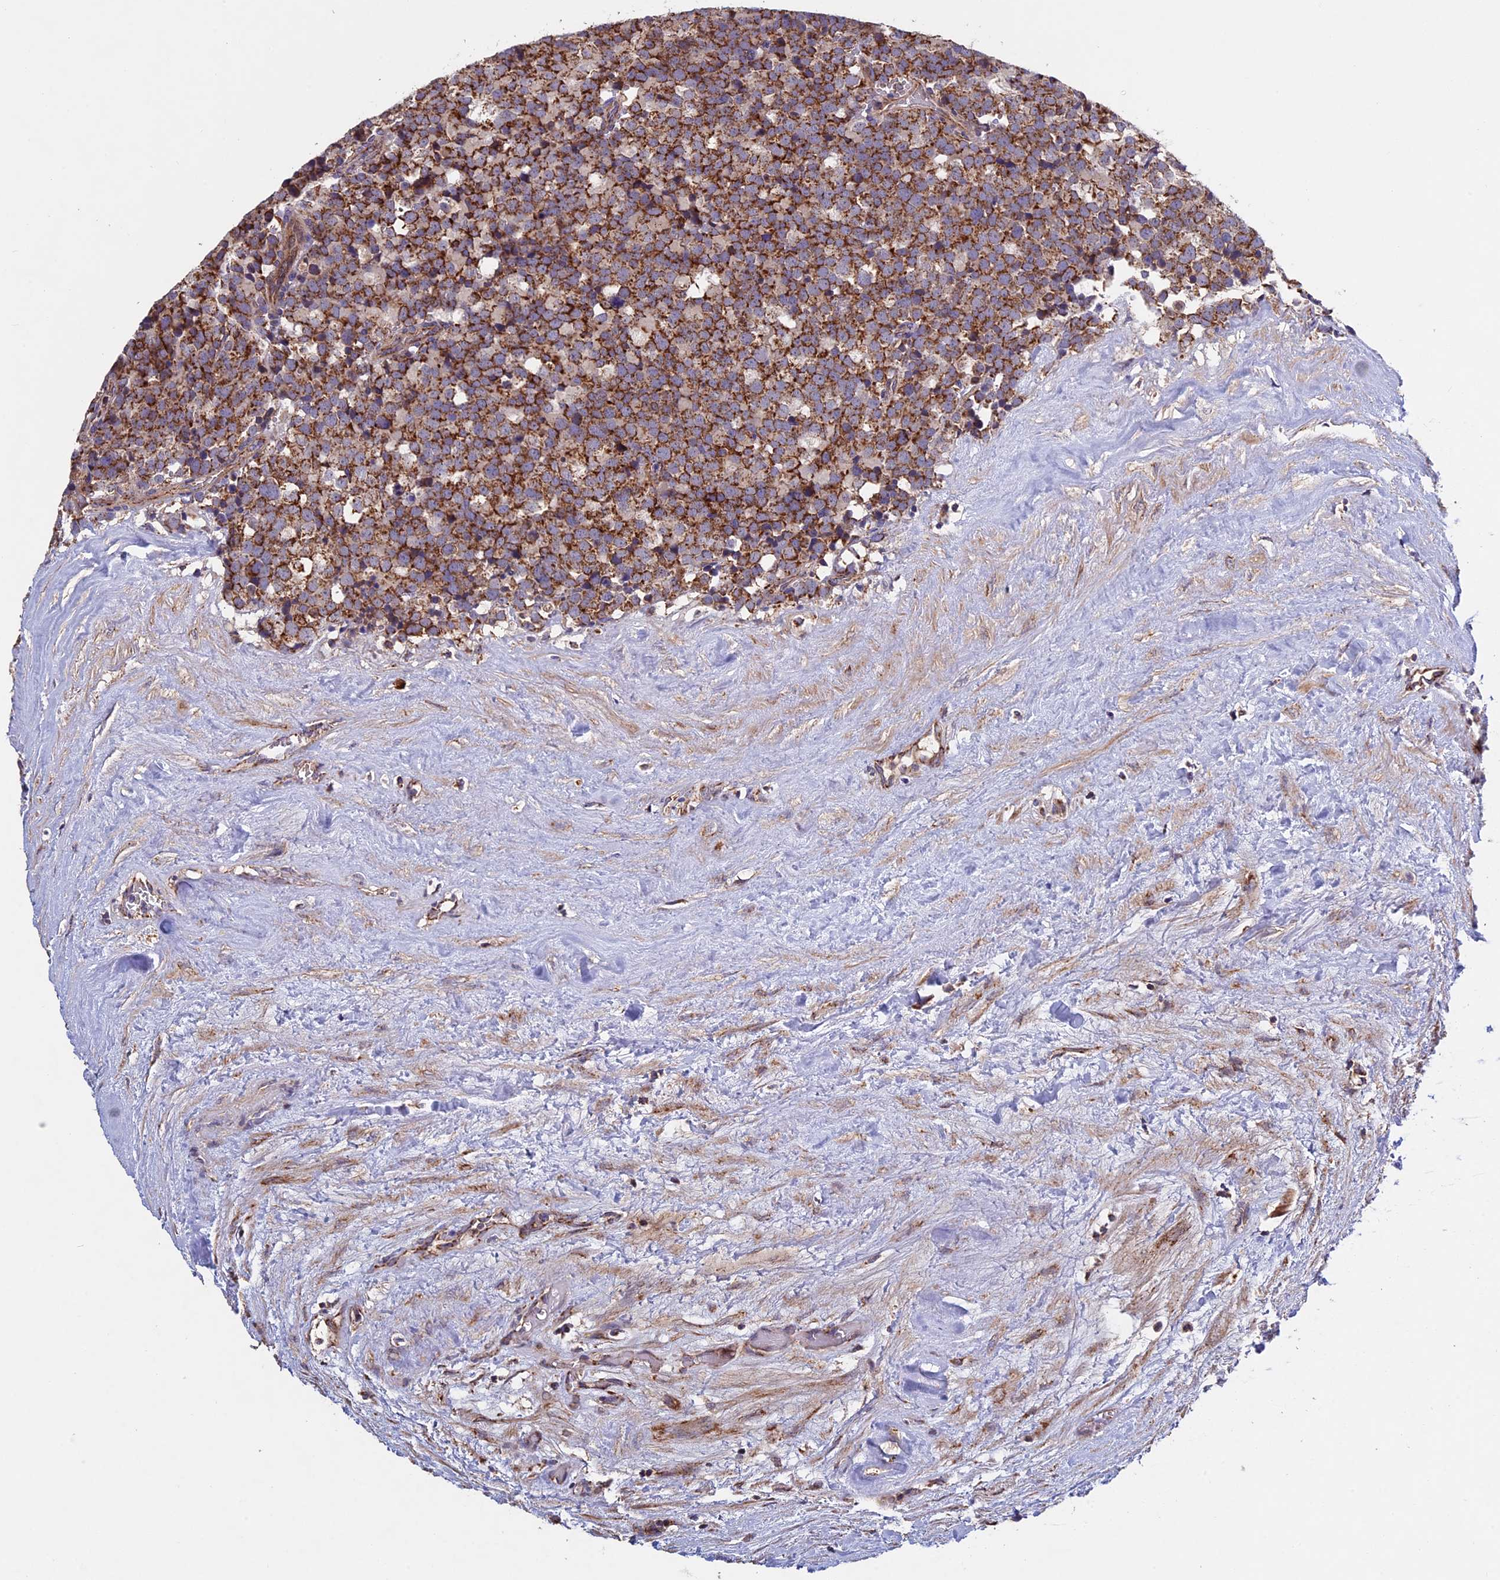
{"staining": {"intensity": "moderate", "quantity": ">75%", "location": "cytoplasmic/membranous"}, "tissue": "testis cancer", "cell_type": "Tumor cells", "image_type": "cancer", "snomed": [{"axis": "morphology", "description": "Seminoma, NOS"}, {"axis": "topography", "description": "Testis"}], "caption": "A brown stain labels moderate cytoplasmic/membranous positivity of a protein in seminoma (testis) tumor cells.", "gene": "RNF17", "patient": {"sex": "male", "age": 71}}